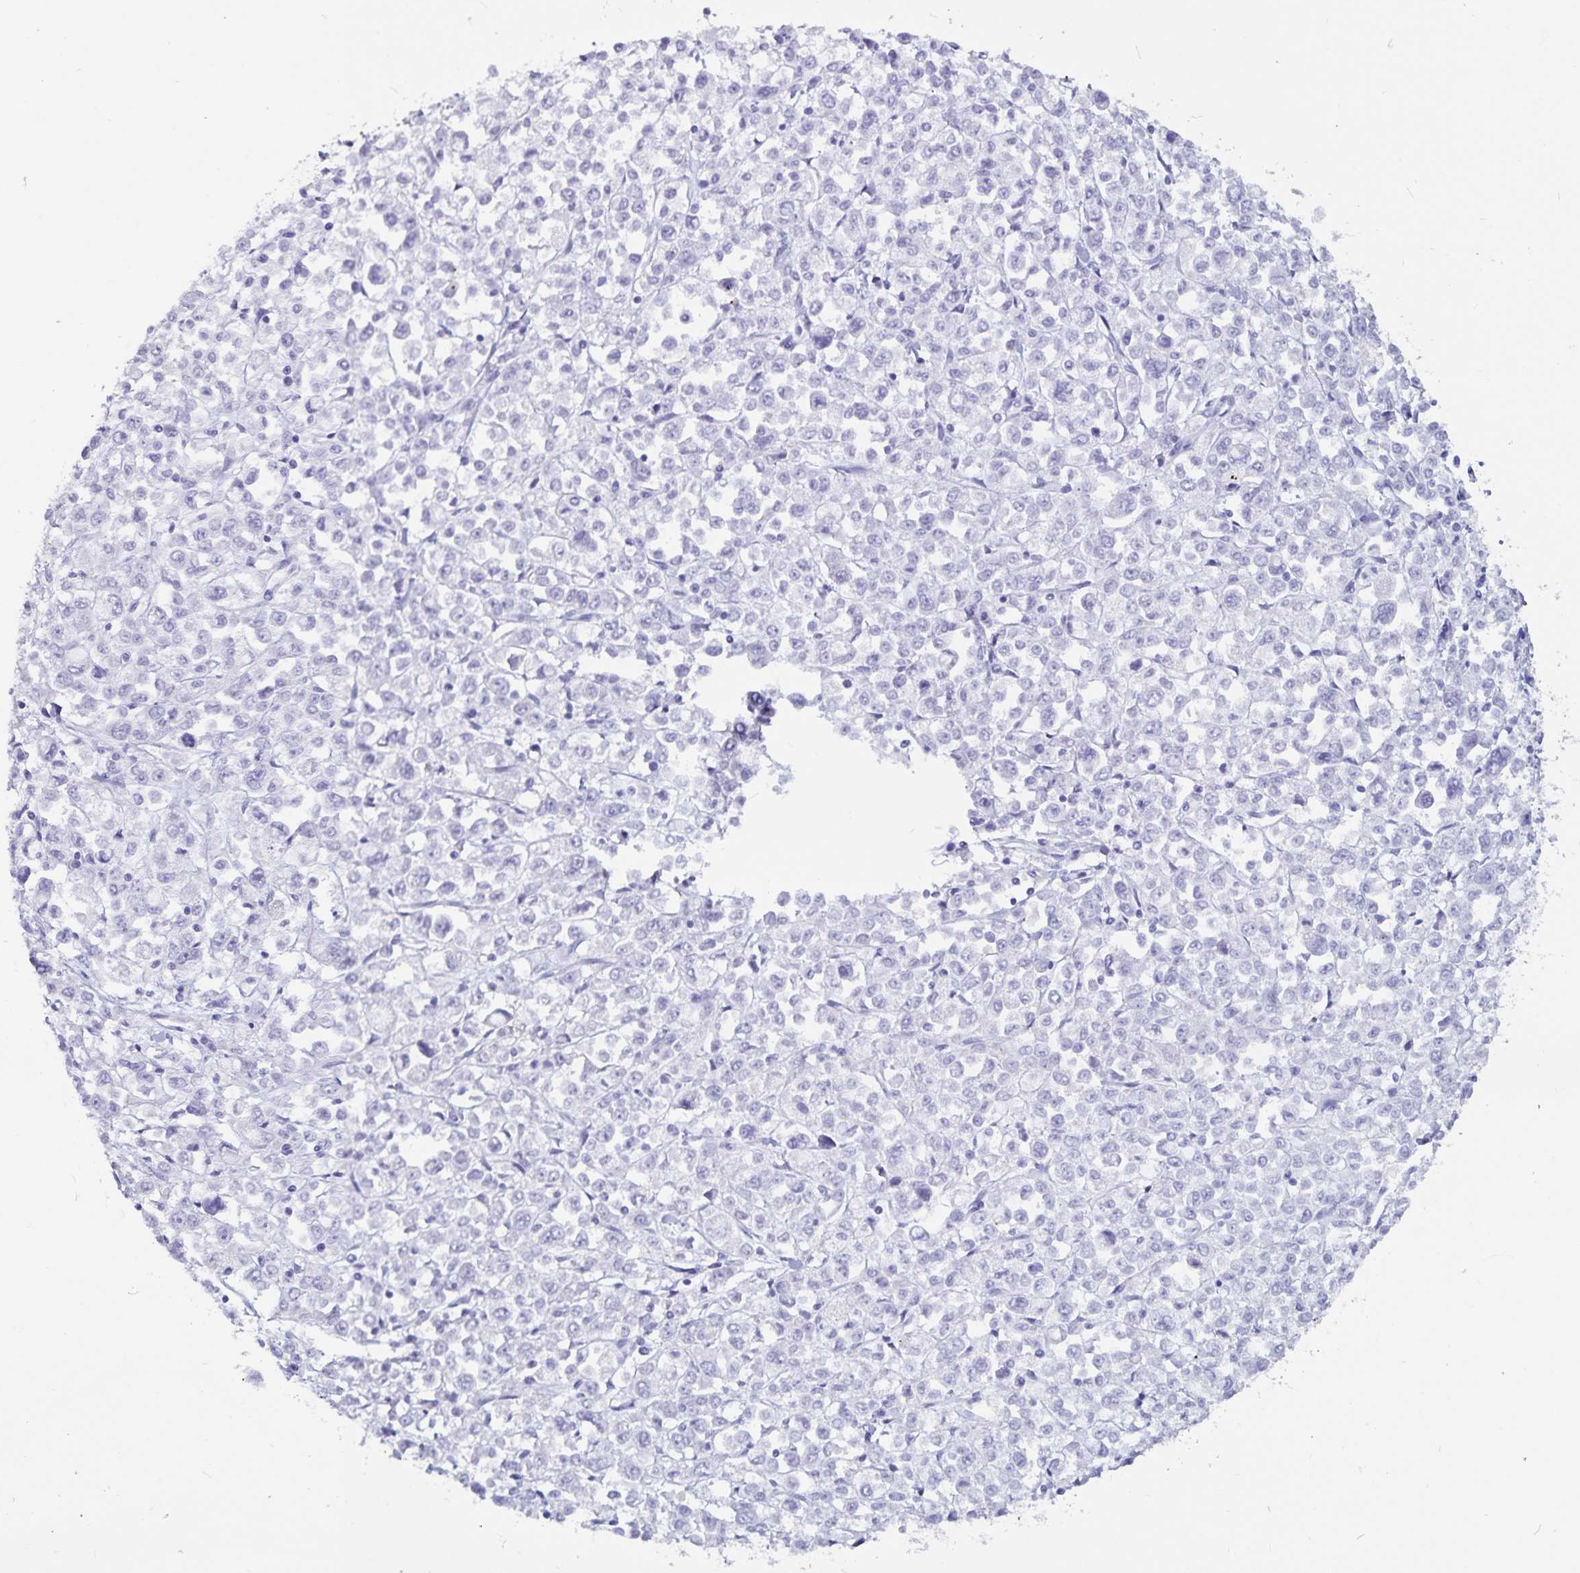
{"staining": {"intensity": "negative", "quantity": "none", "location": "none"}, "tissue": "stomach cancer", "cell_type": "Tumor cells", "image_type": "cancer", "snomed": [{"axis": "morphology", "description": "Adenocarcinoma, NOS"}, {"axis": "topography", "description": "Stomach, upper"}], "caption": "The IHC micrograph has no significant expression in tumor cells of stomach adenocarcinoma tissue. Nuclei are stained in blue.", "gene": "GPR137", "patient": {"sex": "male", "age": 70}}